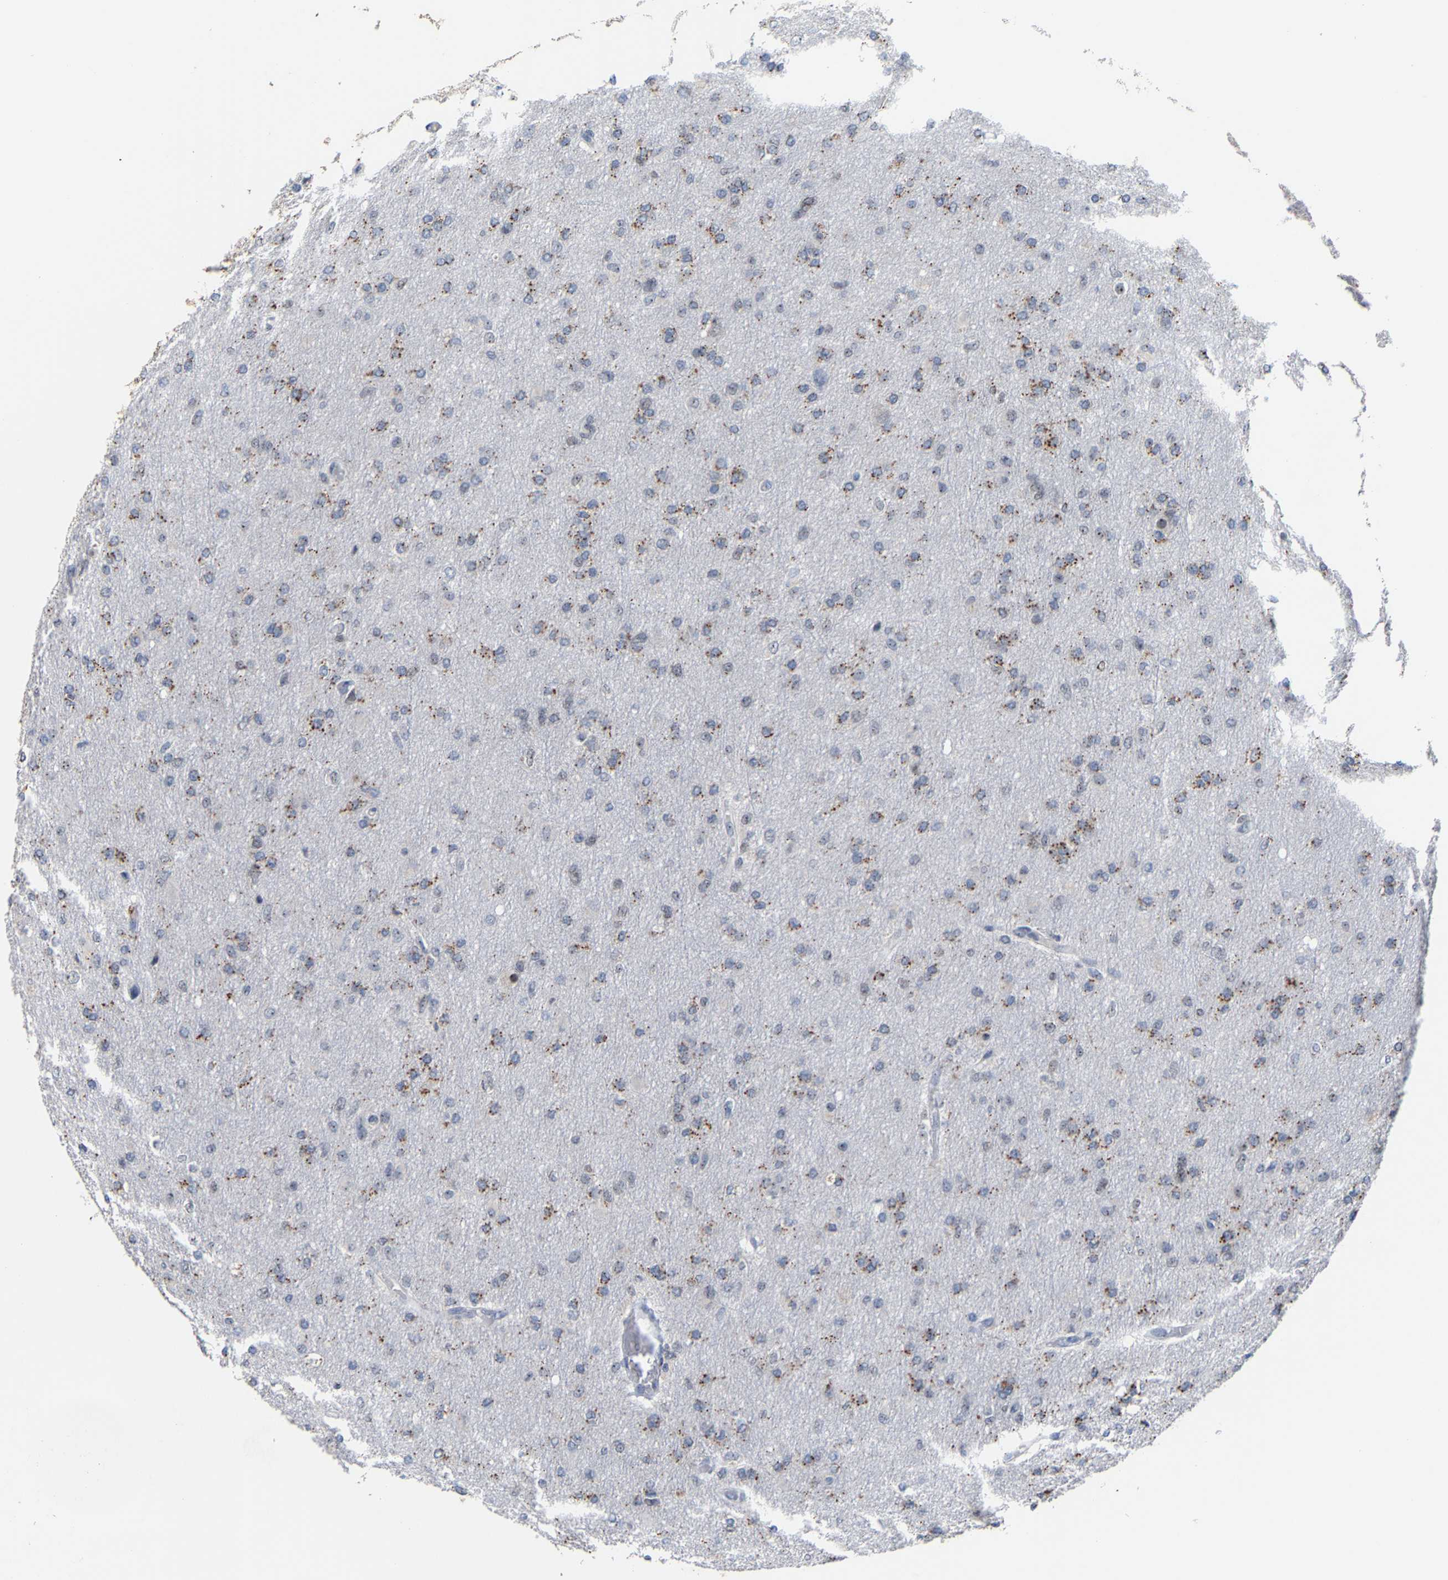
{"staining": {"intensity": "moderate", "quantity": "<25%", "location": "cytoplasmic/membranous"}, "tissue": "glioma", "cell_type": "Tumor cells", "image_type": "cancer", "snomed": [{"axis": "morphology", "description": "Glioma, malignant, High grade"}, {"axis": "topography", "description": "Cerebral cortex"}], "caption": "Tumor cells reveal moderate cytoplasmic/membranous staining in approximately <25% of cells in malignant glioma (high-grade).", "gene": "NOP58", "patient": {"sex": "female", "age": 36}}